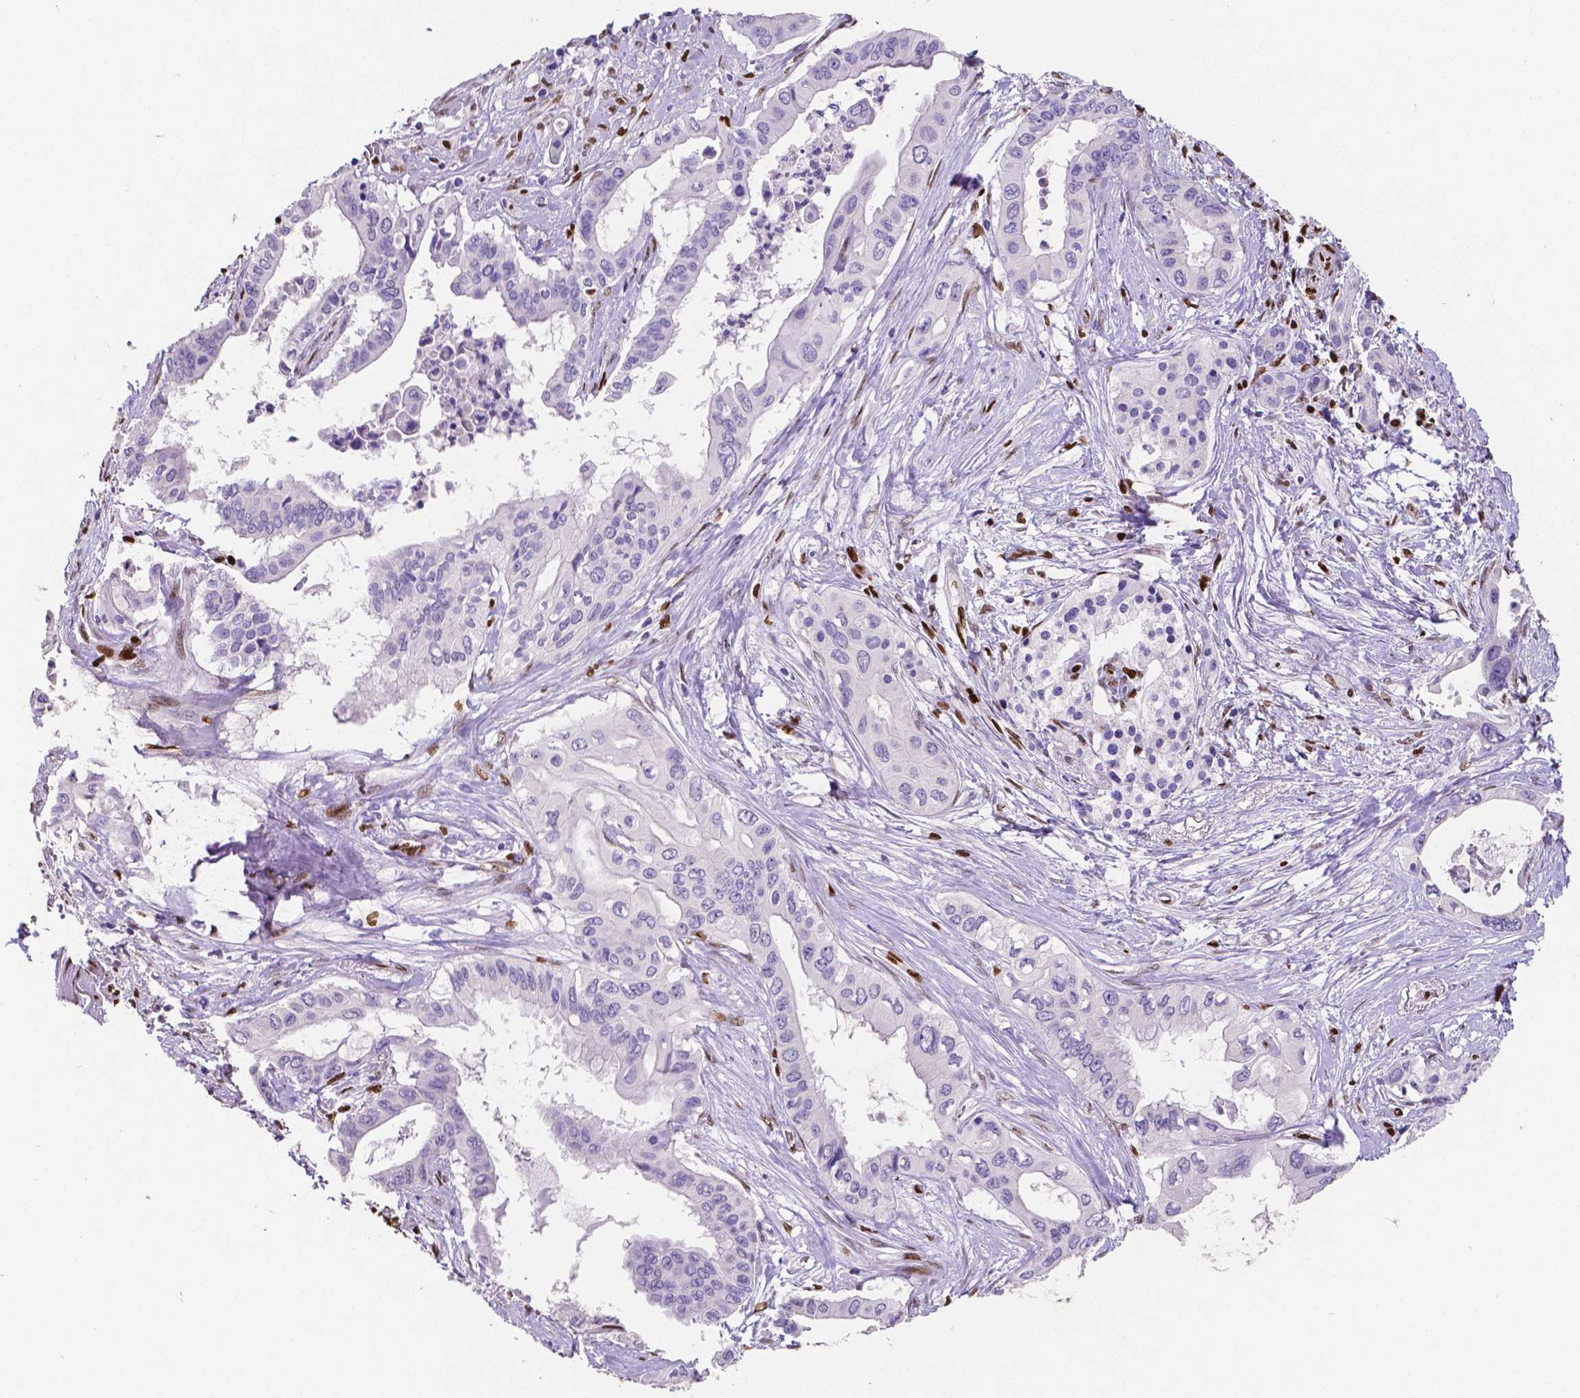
{"staining": {"intensity": "negative", "quantity": "none", "location": "none"}, "tissue": "pancreatic cancer", "cell_type": "Tumor cells", "image_type": "cancer", "snomed": [{"axis": "morphology", "description": "Adenocarcinoma, NOS"}, {"axis": "topography", "description": "Pancreas"}], "caption": "The micrograph exhibits no staining of tumor cells in pancreatic cancer (adenocarcinoma).", "gene": "MEF2C", "patient": {"sex": "female", "age": 77}}